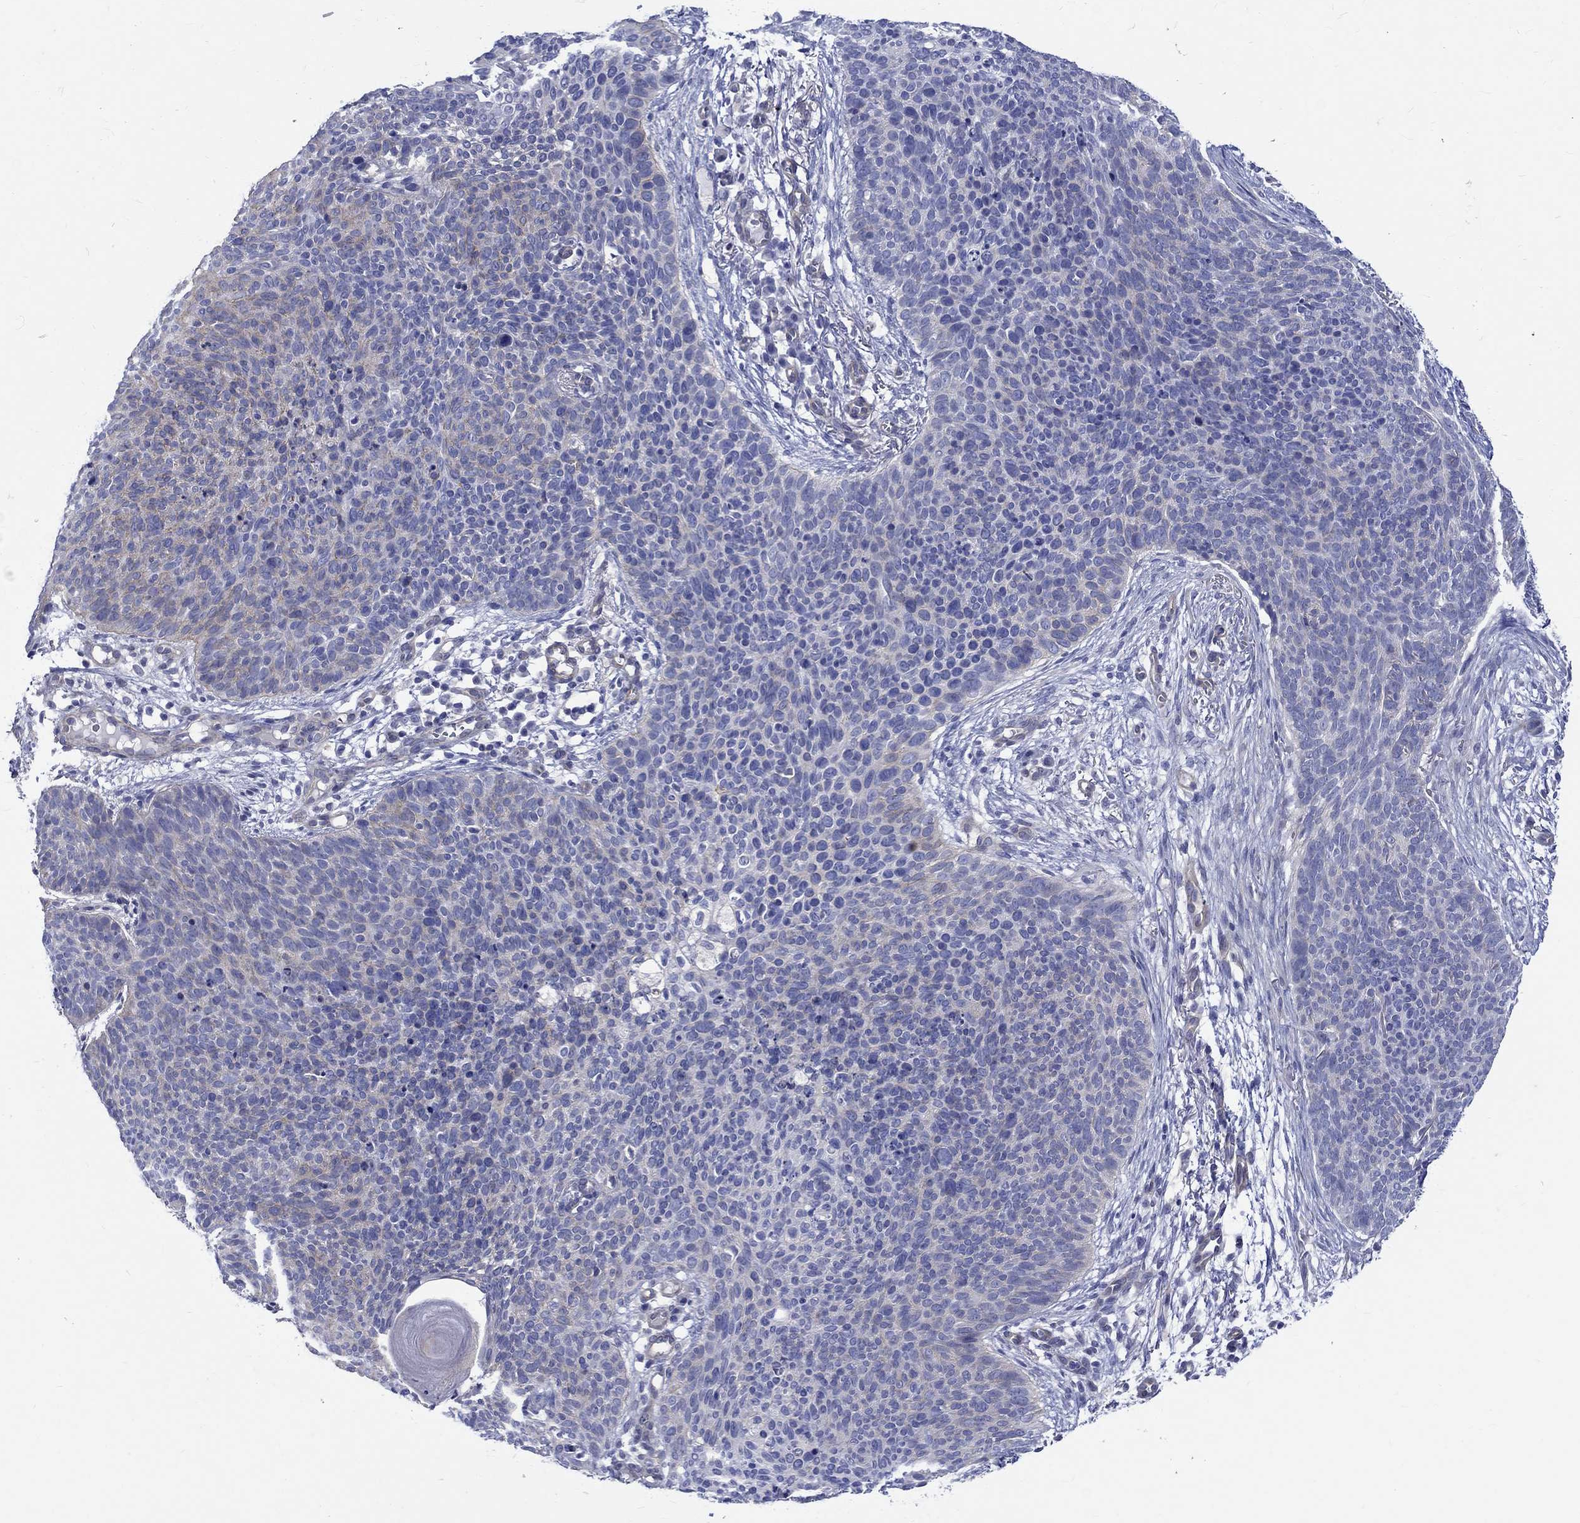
{"staining": {"intensity": "negative", "quantity": "none", "location": "none"}, "tissue": "skin cancer", "cell_type": "Tumor cells", "image_type": "cancer", "snomed": [{"axis": "morphology", "description": "Basal cell carcinoma"}, {"axis": "topography", "description": "Skin"}], "caption": "A histopathology image of human skin basal cell carcinoma is negative for staining in tumor cells. (Immunohistochemistry (ihc), brightfield microscopy, high magnification).", "gene": "SH2D7", "patient": {"sex": "male", "age": 64}}